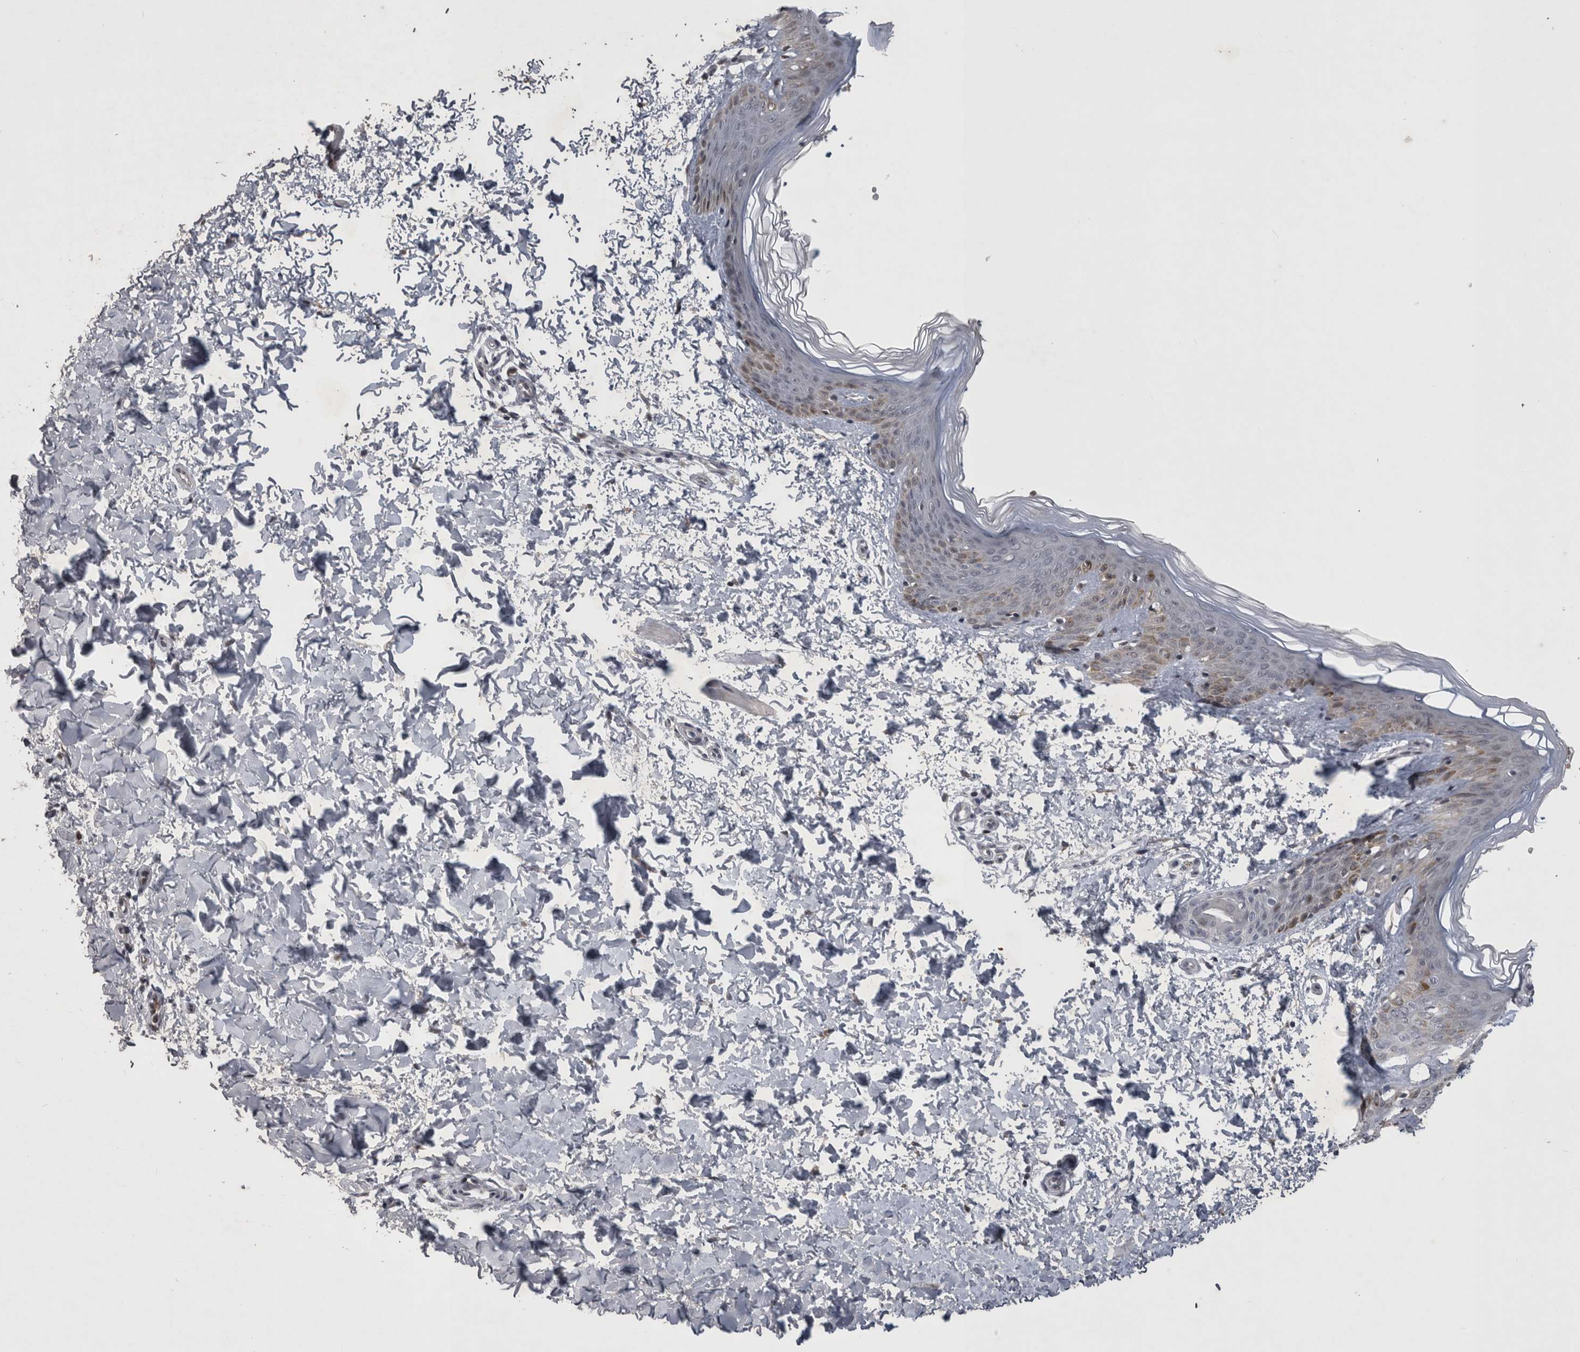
{"staining": {"intensity": "negative", "quantity": "none", "location": "none"}, "tissue": "skin", "cell_type": "Fibroblasts", "image_type": "normal", "snomed": [{"axis": "morphology", "description": "Normal tissue, NOS"}, {"axis": "morphology", "description": "Neoplasm, benign, NOS"}, {"axis": "topography", "description": "Skin"}, {"axis": "topography", "description": "Soft tissue"}], "caption": "The micrograph displays no significant positivity in fibroblasts of skin.", "gene": "IFI44", "patient": {"sex": "male", "age": 26}}